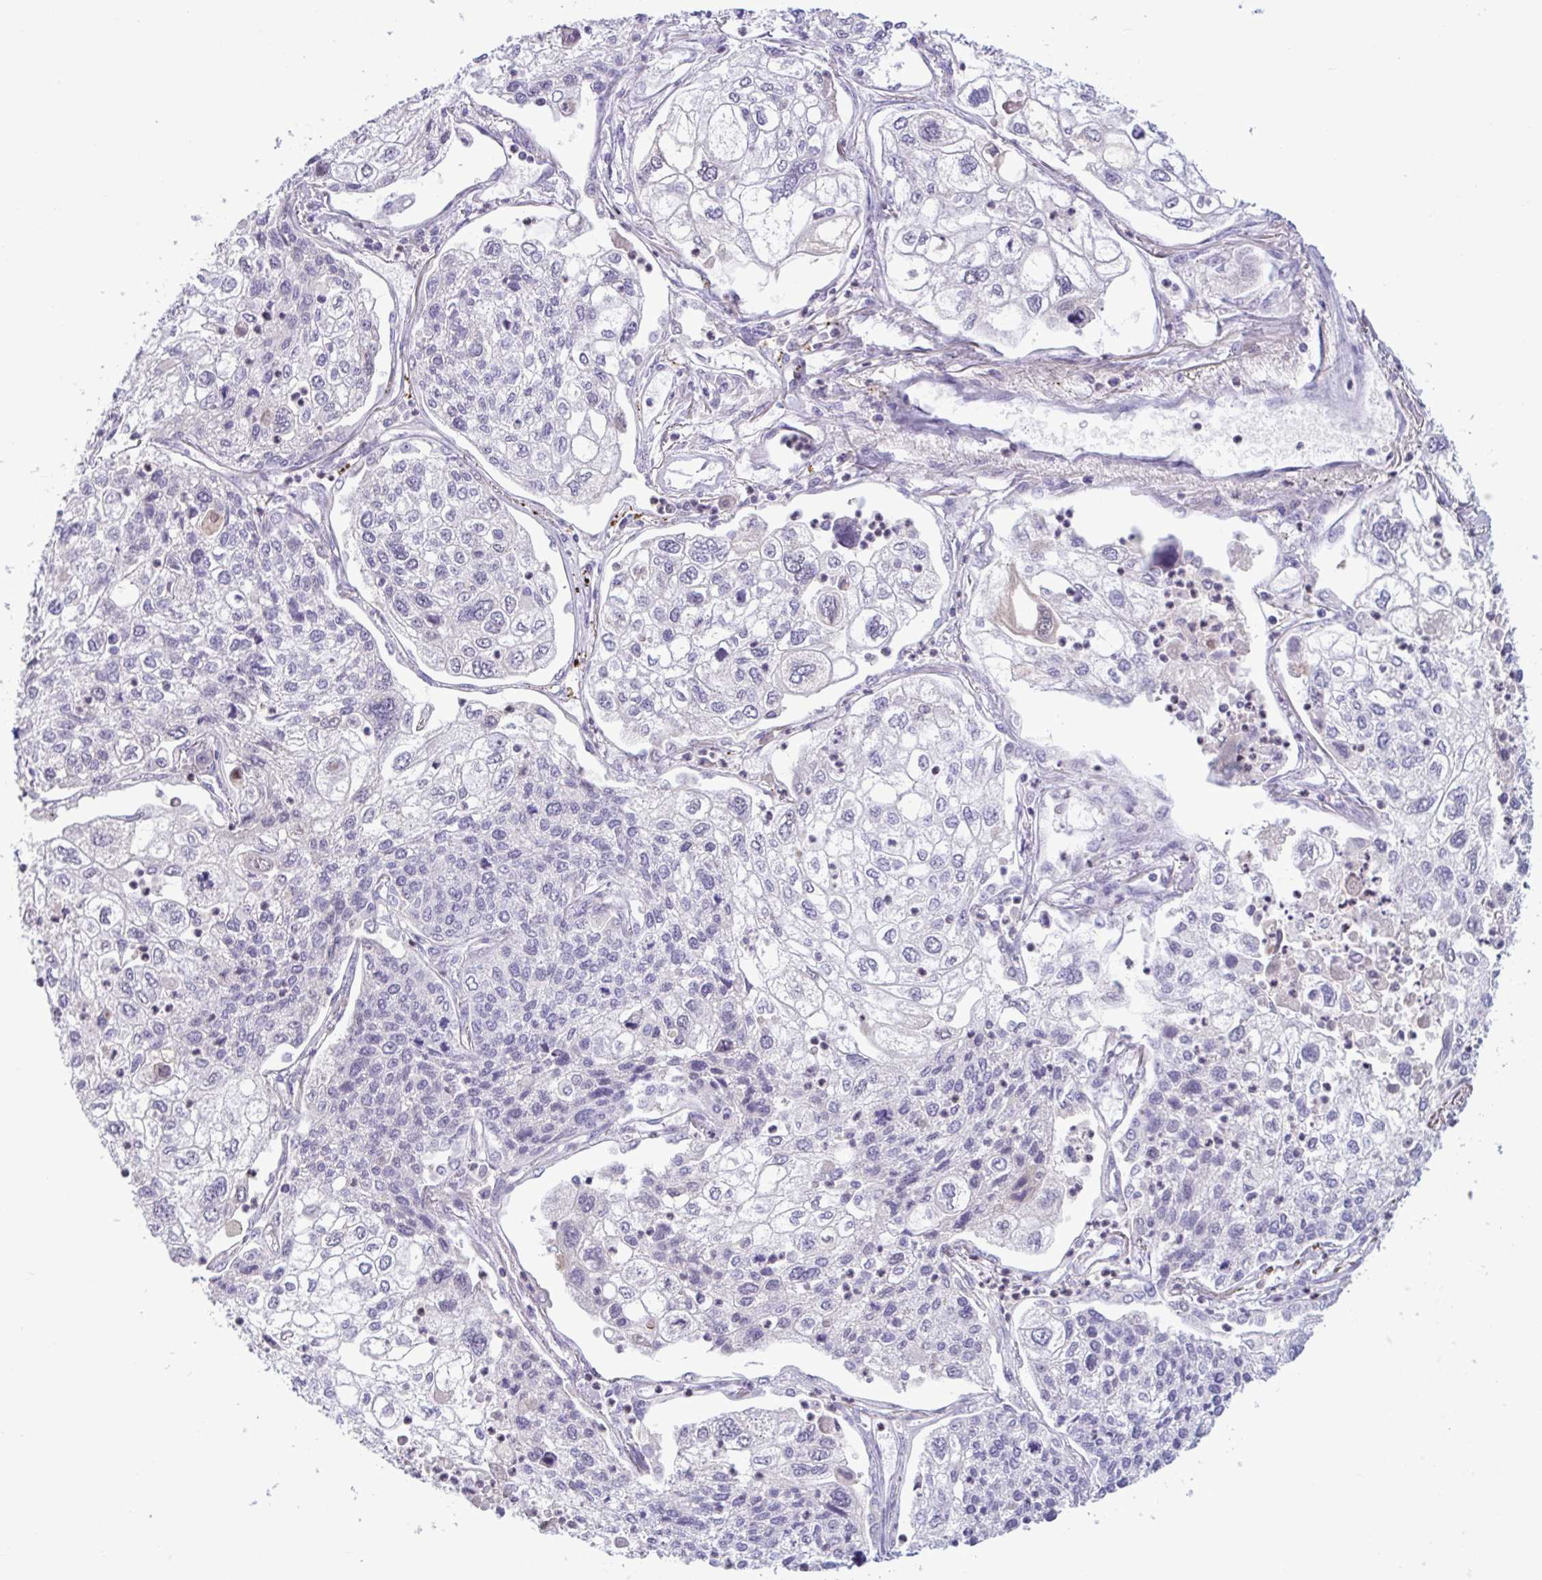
{"staining": {"intensity": "negative", "quantity": "none", "location": "none"}, "tissue": "lung cancer", "cell_type": "Tumor cells", "image_type": "cancer", "snomed": [{"axis": "morphology", "description": "Squamous cell carcinoma, NOS"}, {"axis": "topography", "description": "Lung"}], "caption": "High magnification brightfield microscopy of lung squamous cell carcinoma stained with DAB (brown) and counterstained with hematoxylin (blue): tumor cells show no significant positivity.", "gene": "WNT9B", "patient": {"sex": "male", "age": 74}}